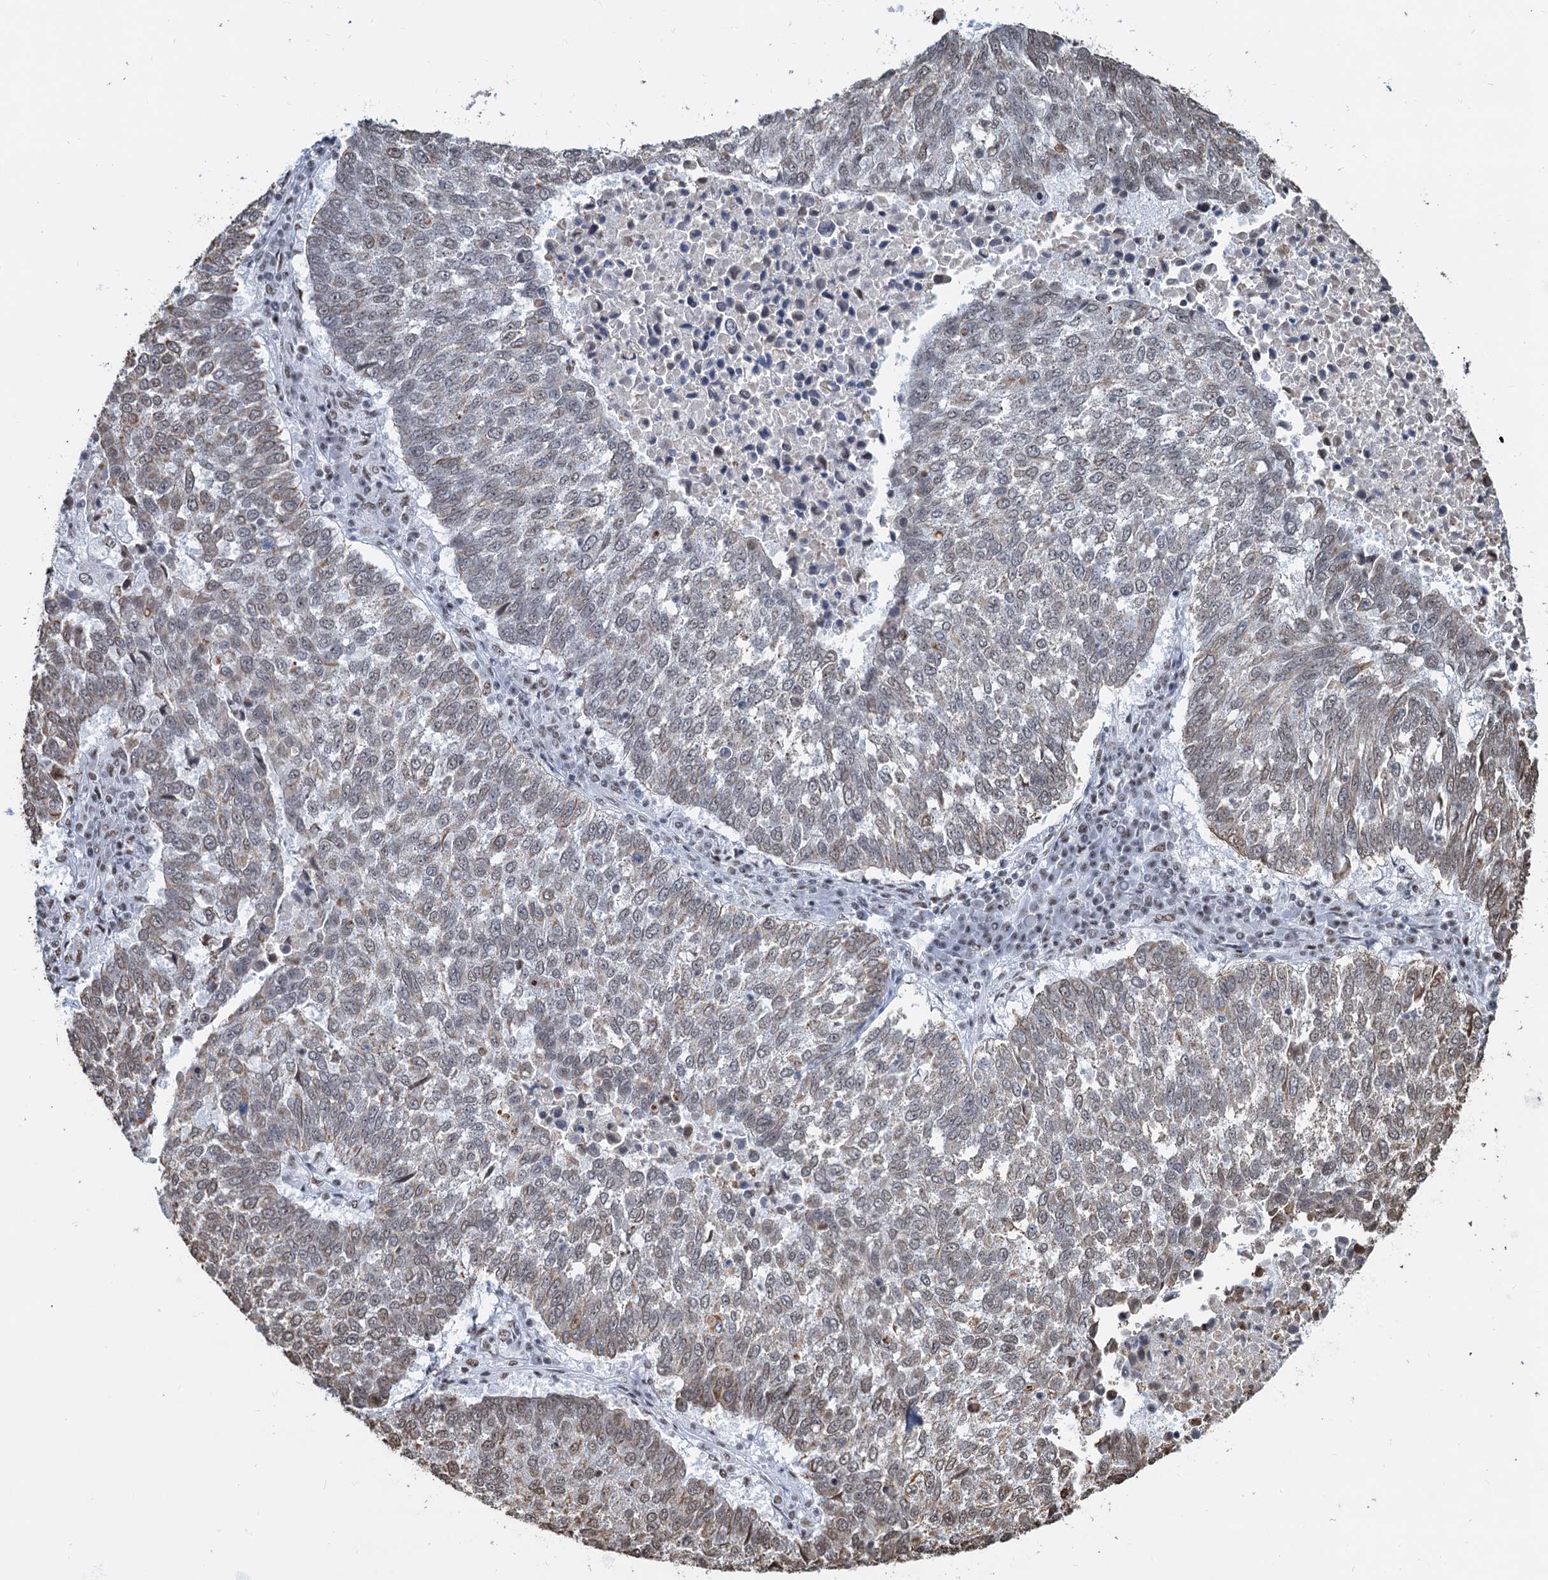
{"staining": {"intensity": "weak", "quantity": "<25%", "location": "nuclear"}, "tissue": "lung cancer", "cell_type": "Tumor cells", "image_type": "cancer", "snomed": [{"axis": "morphology", "description": "Squamous cell carcinoma, NOS"}, {"axis": "topography", "description": "Lung"}], "caption": "Immunohistochemistry (IHC) of lung squamous cell carcinoma reveals no positivity in tumor cells.", "gene": "ZNF609", "patient": {"sex": "male", "age": 73}}